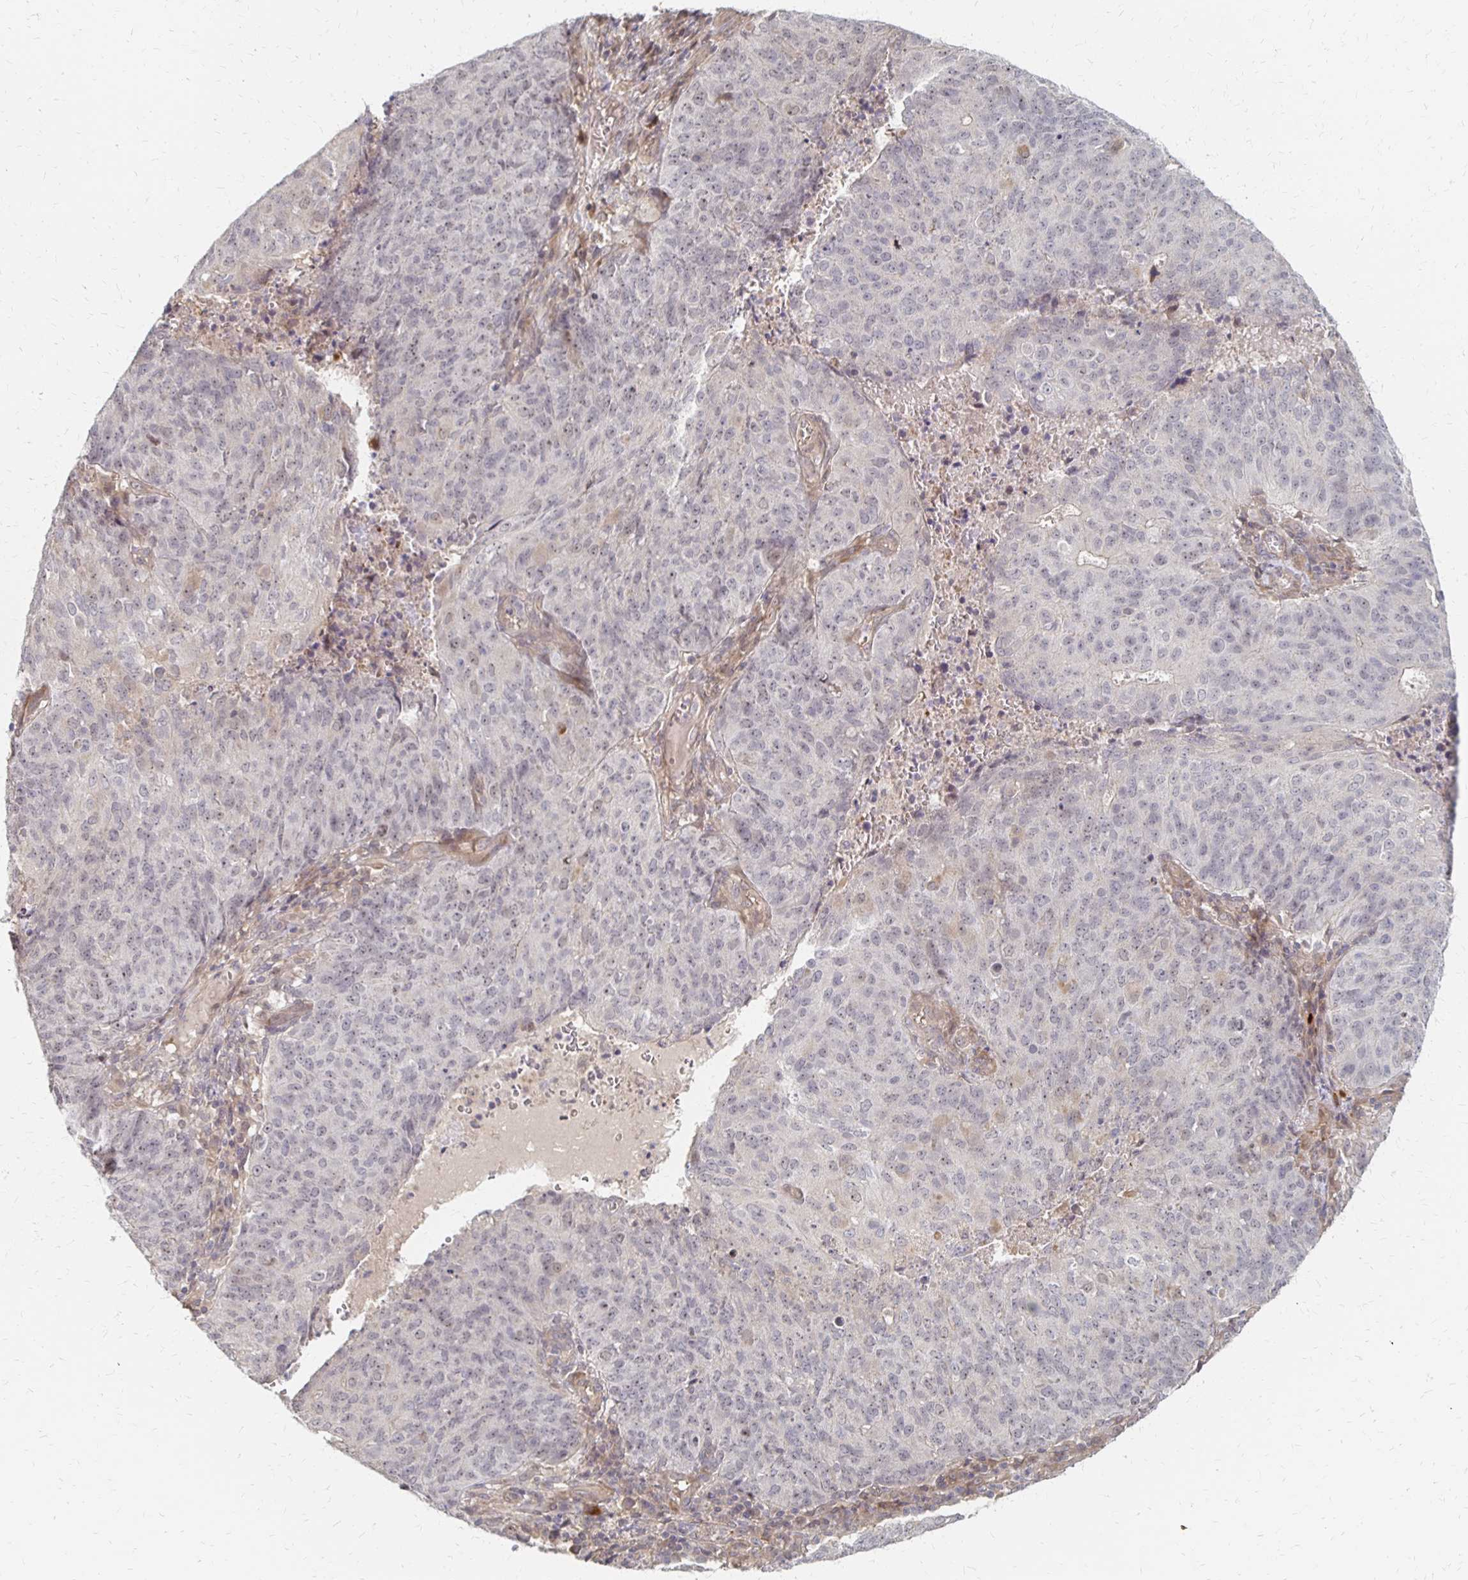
{"staining": {"intensity": "negative", "quantity": "none", "location": "none"}, "tissue": "endometrial cancer", "cell_type": "Tumor cells", "image_type": "cancer", "snomed": [{"axis": "morphology", "description": "Adenocarcinoma, NOS"}, {"axis": "topography", "description": "Endometrium"}], "caption": "High magnification brightfield microscopy of adenocarcinoma (endometrial) stained with DAB (3,3'-diaminobenzidine) (brown) and counterstained with hematoxylin (blue): tumor cells show no significant positivity.", "gene": "PRKCB", "patient": {"sex": "female", "age": 82}}